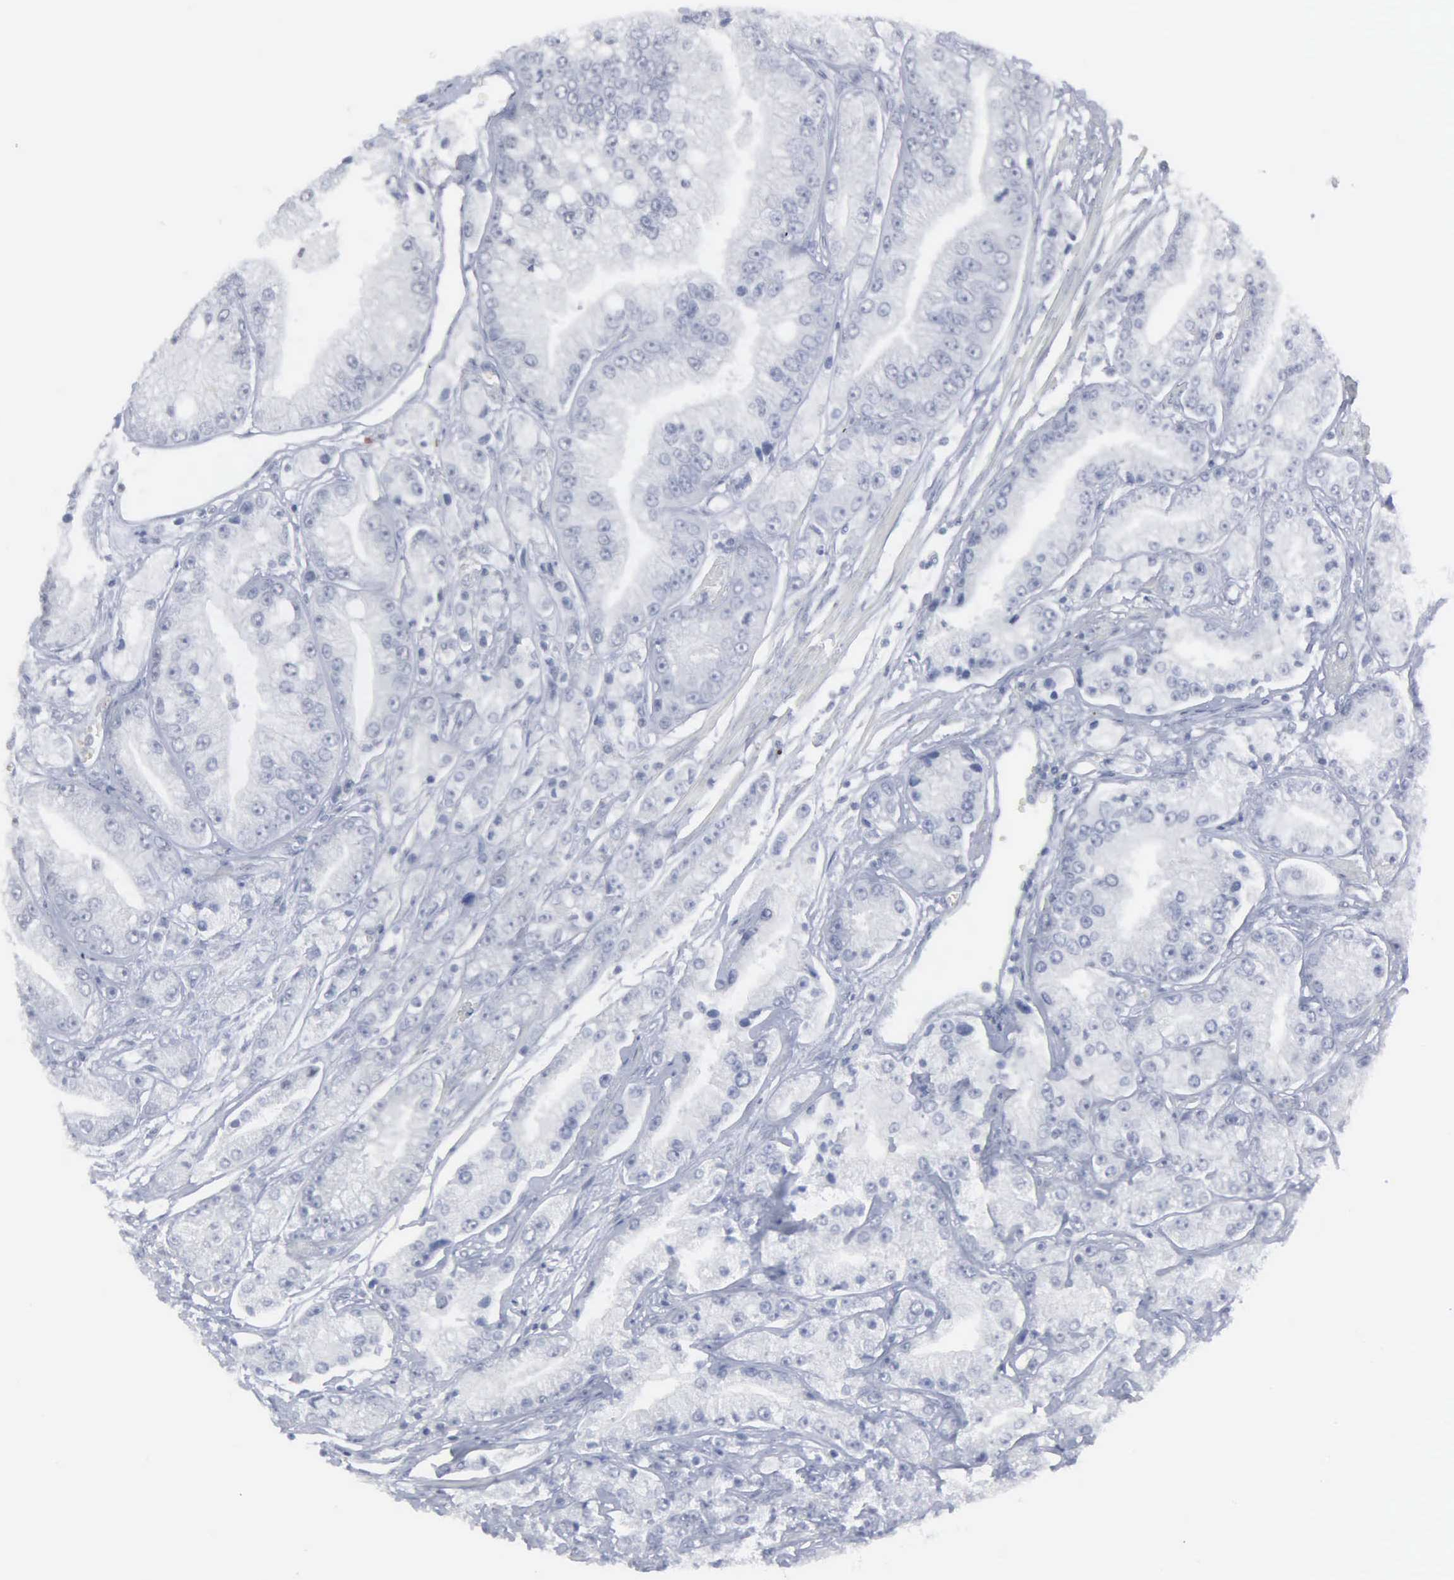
{"staining": {"intensity": "negative", "quantity": "none", "location": "none"}, "tissue": "prostate cancer", "cell_type": "Tumor cells", "image_type": "cancer", "snomed": [{"axis": "morphology", "description": "Adenocarcinoma, Medium grade"}, {"axis": "topography", "description": "Prostate"}], "caption": "This is a photomicrograph of immunohistochemistry staining of prostate cancer (adenocarcinoma (medium-grade)), which shows no staining in tumor cells.", "gene": "SPIN3", "patient": {"sex": "male", "age": 72}}